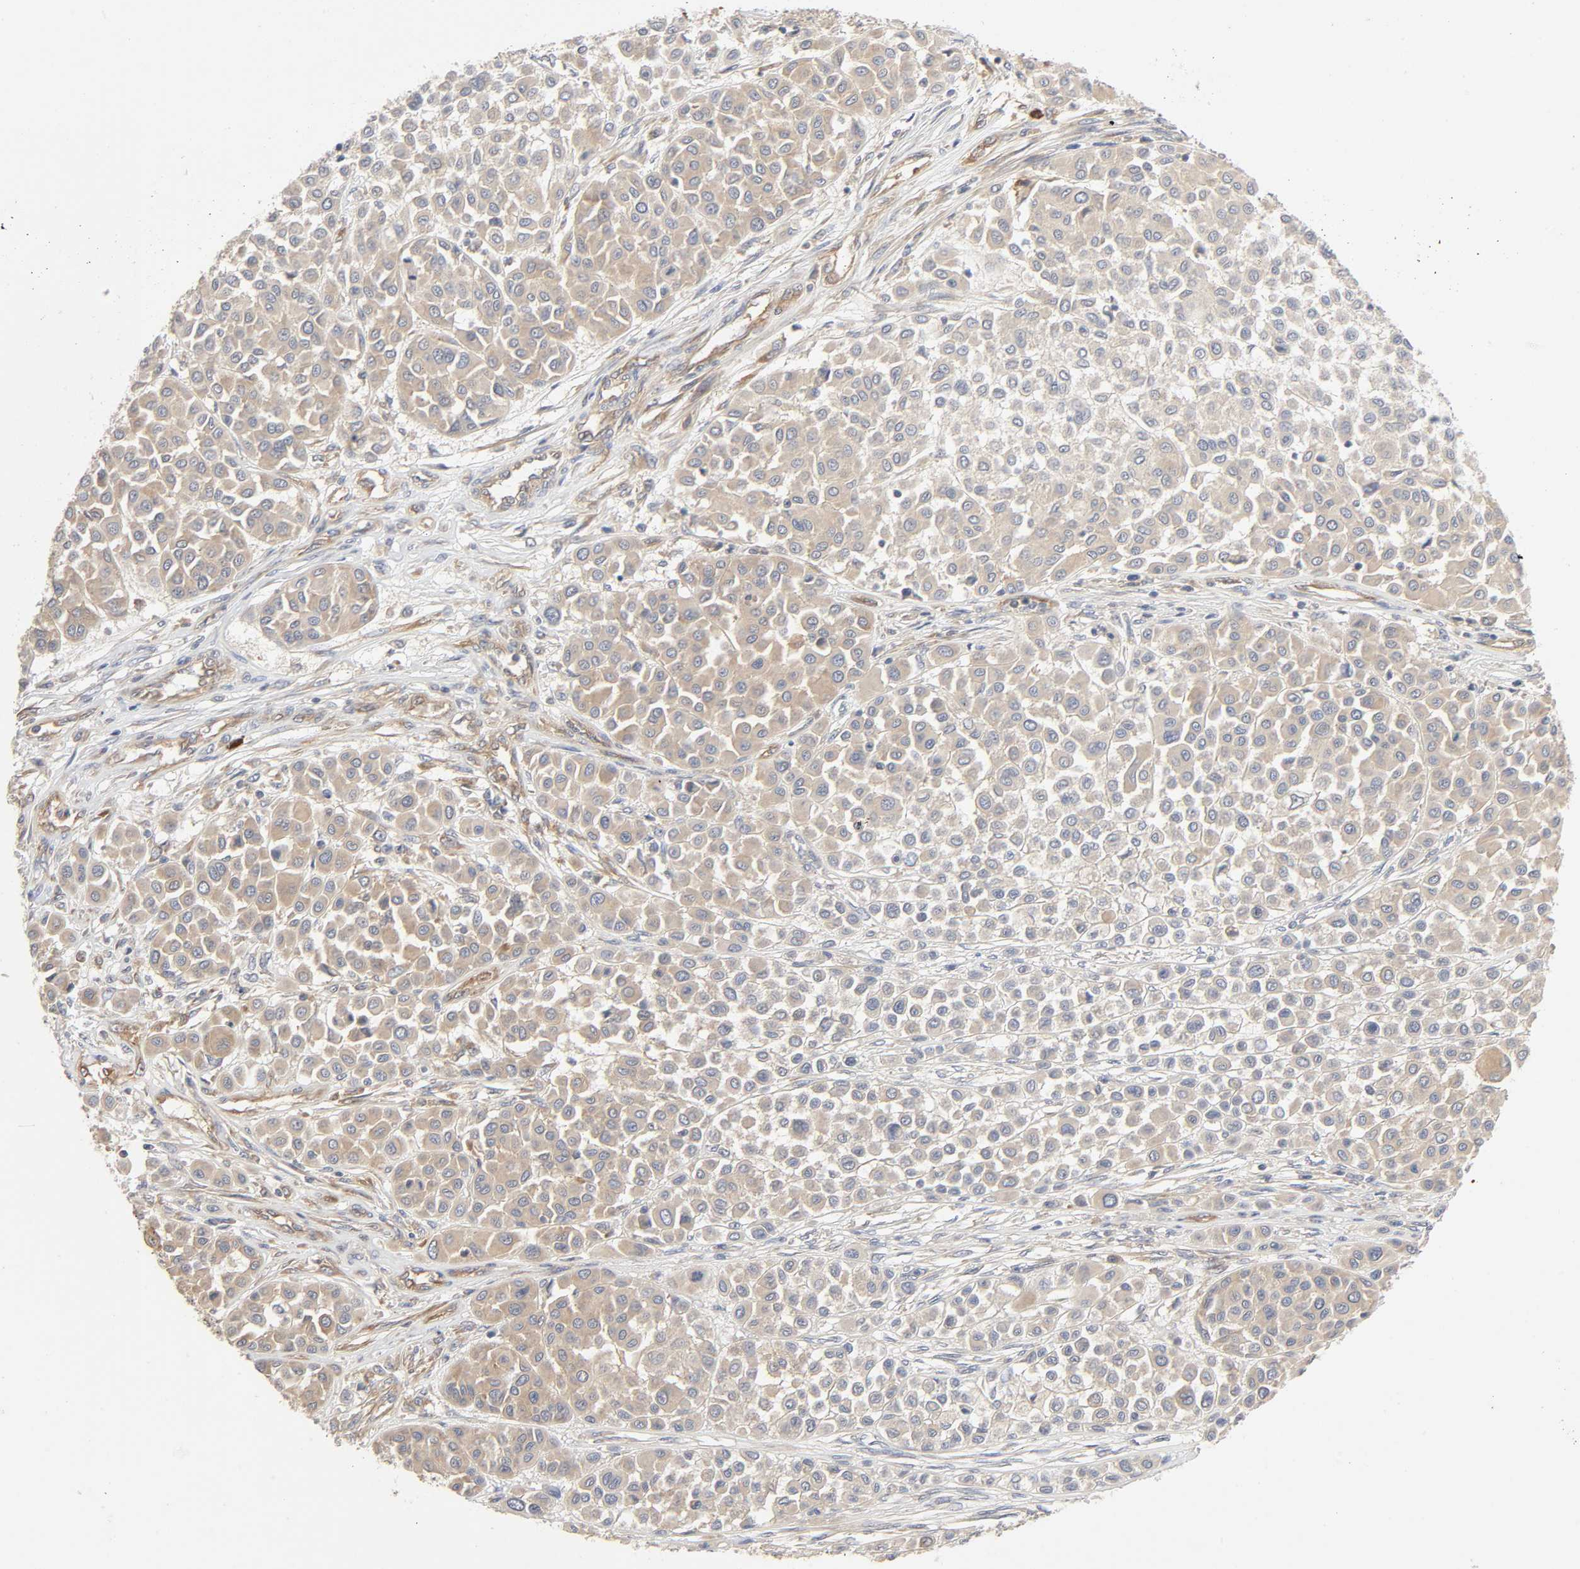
{"staining": {"intensity": "negative", "quantity": "none", "location": "none"}, "tissue": "melanoma", "cell_type": "Tumor cells", "image_type": "cancer", "snomed": [{"axis": "morphology", "description": "Malignant melanoma, Metastatic site"}, {"axis": "topography", "description": "Soft tissue"}], "caption": "Immunohistochemical staining of human melanoma reveals no significant positivity in tumor cells.", "gene": "SCHIP1", "patient": {"sex": "male", "age": 41}}